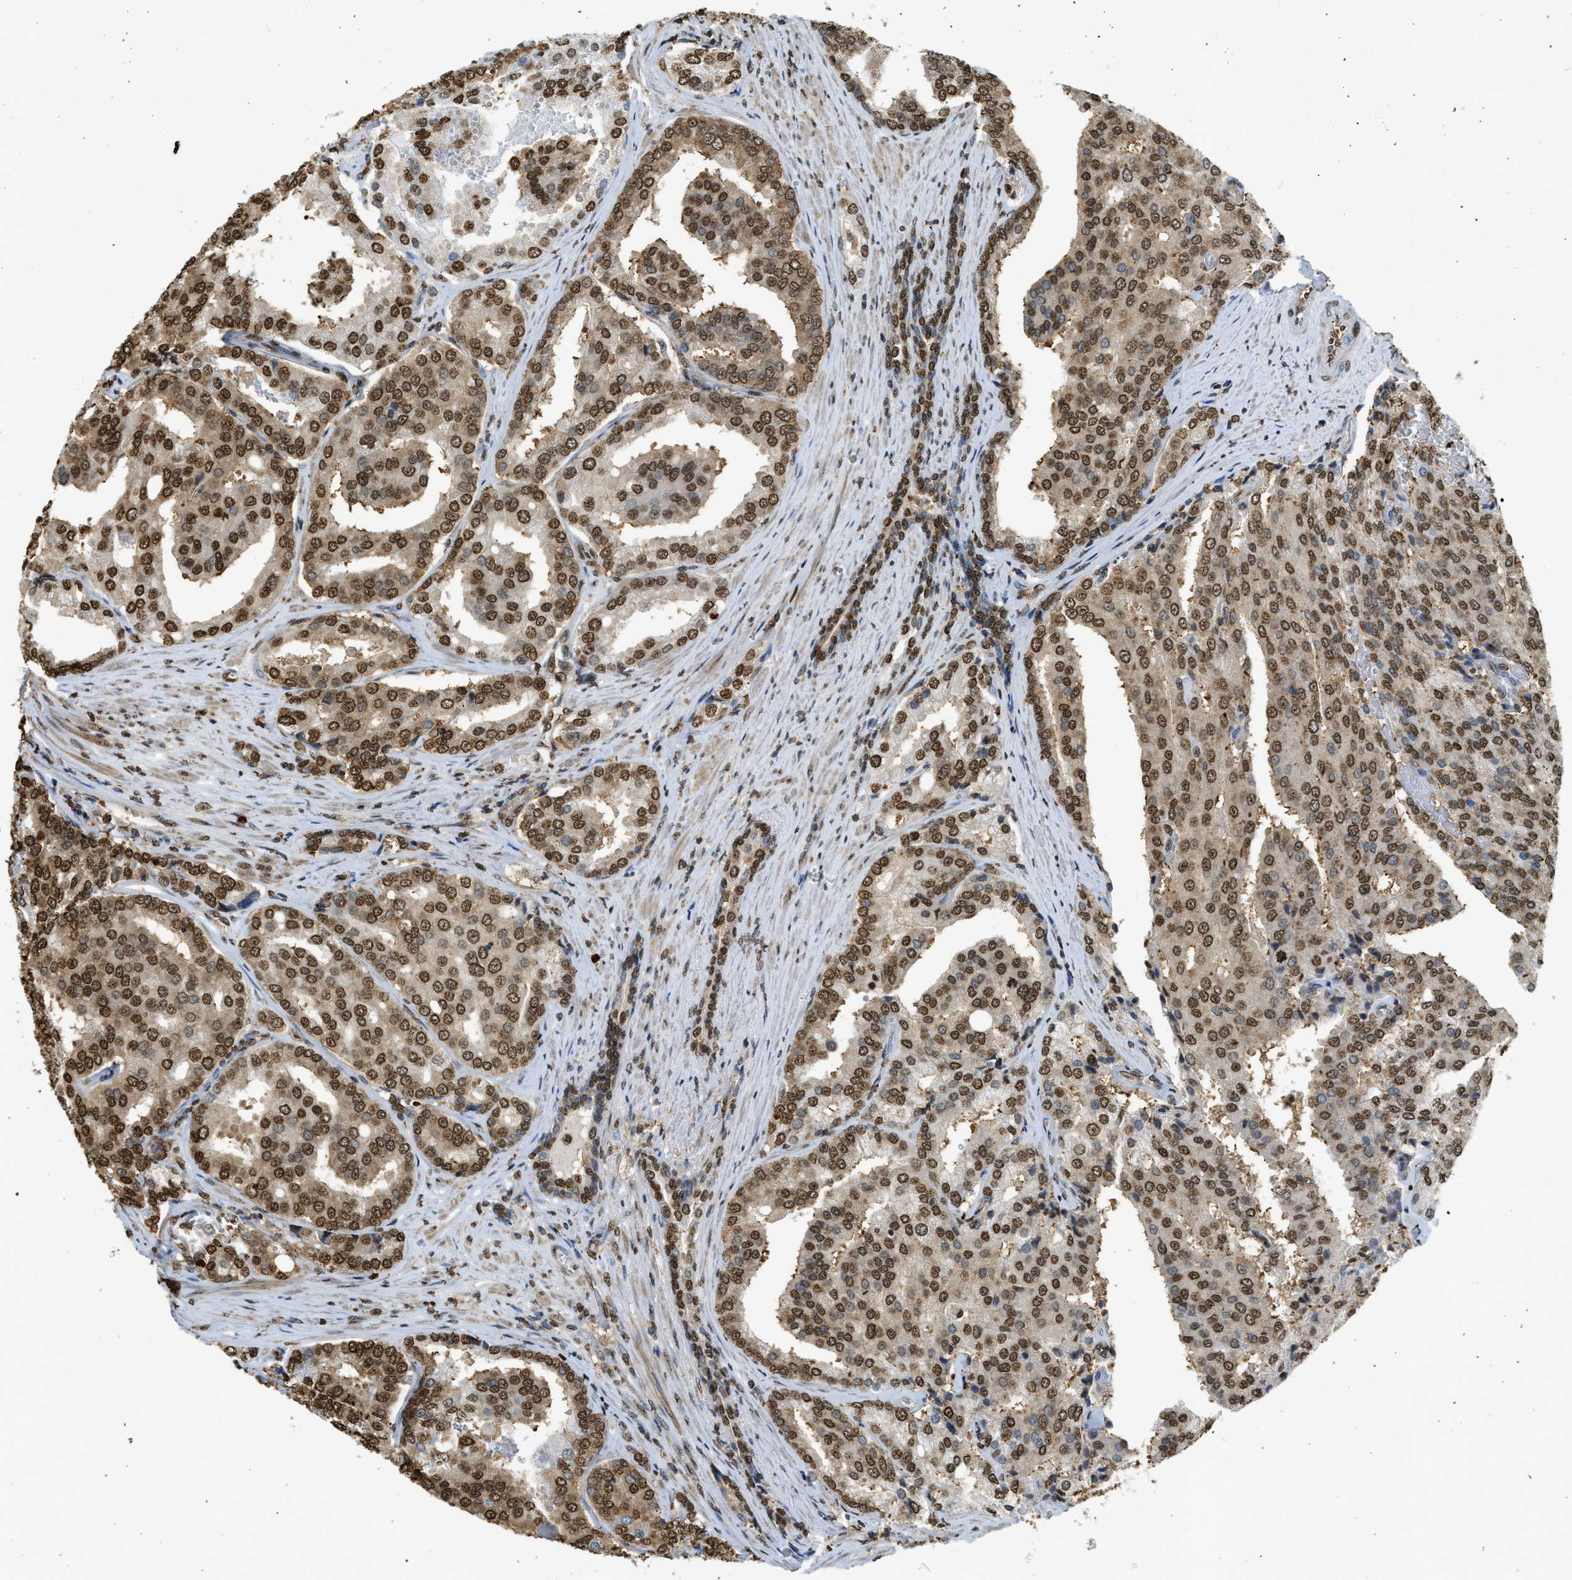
{"staining": {"intensity": "strong", "quantity": ">75%", "location": "cytoplasmic/membranous,nuclear"}, "tissue": "prostate cancer", "cell_type": "Tumor cells", "image_type": "cancer", "snomed": [{"axis": "morphology", "description": "Adenocarcinoma, High grade"}, {"axis": "topography", "description": "Prostate"}], "caption": "Immunohistochemical staining of human prostate cancer demonstrates high levels of strong cytoplasmic/membranous and nuclear protein staining in about >75% of tumor cells.", "gene": "NR5A2", "patient": {"sex": "male", "age": 50}}